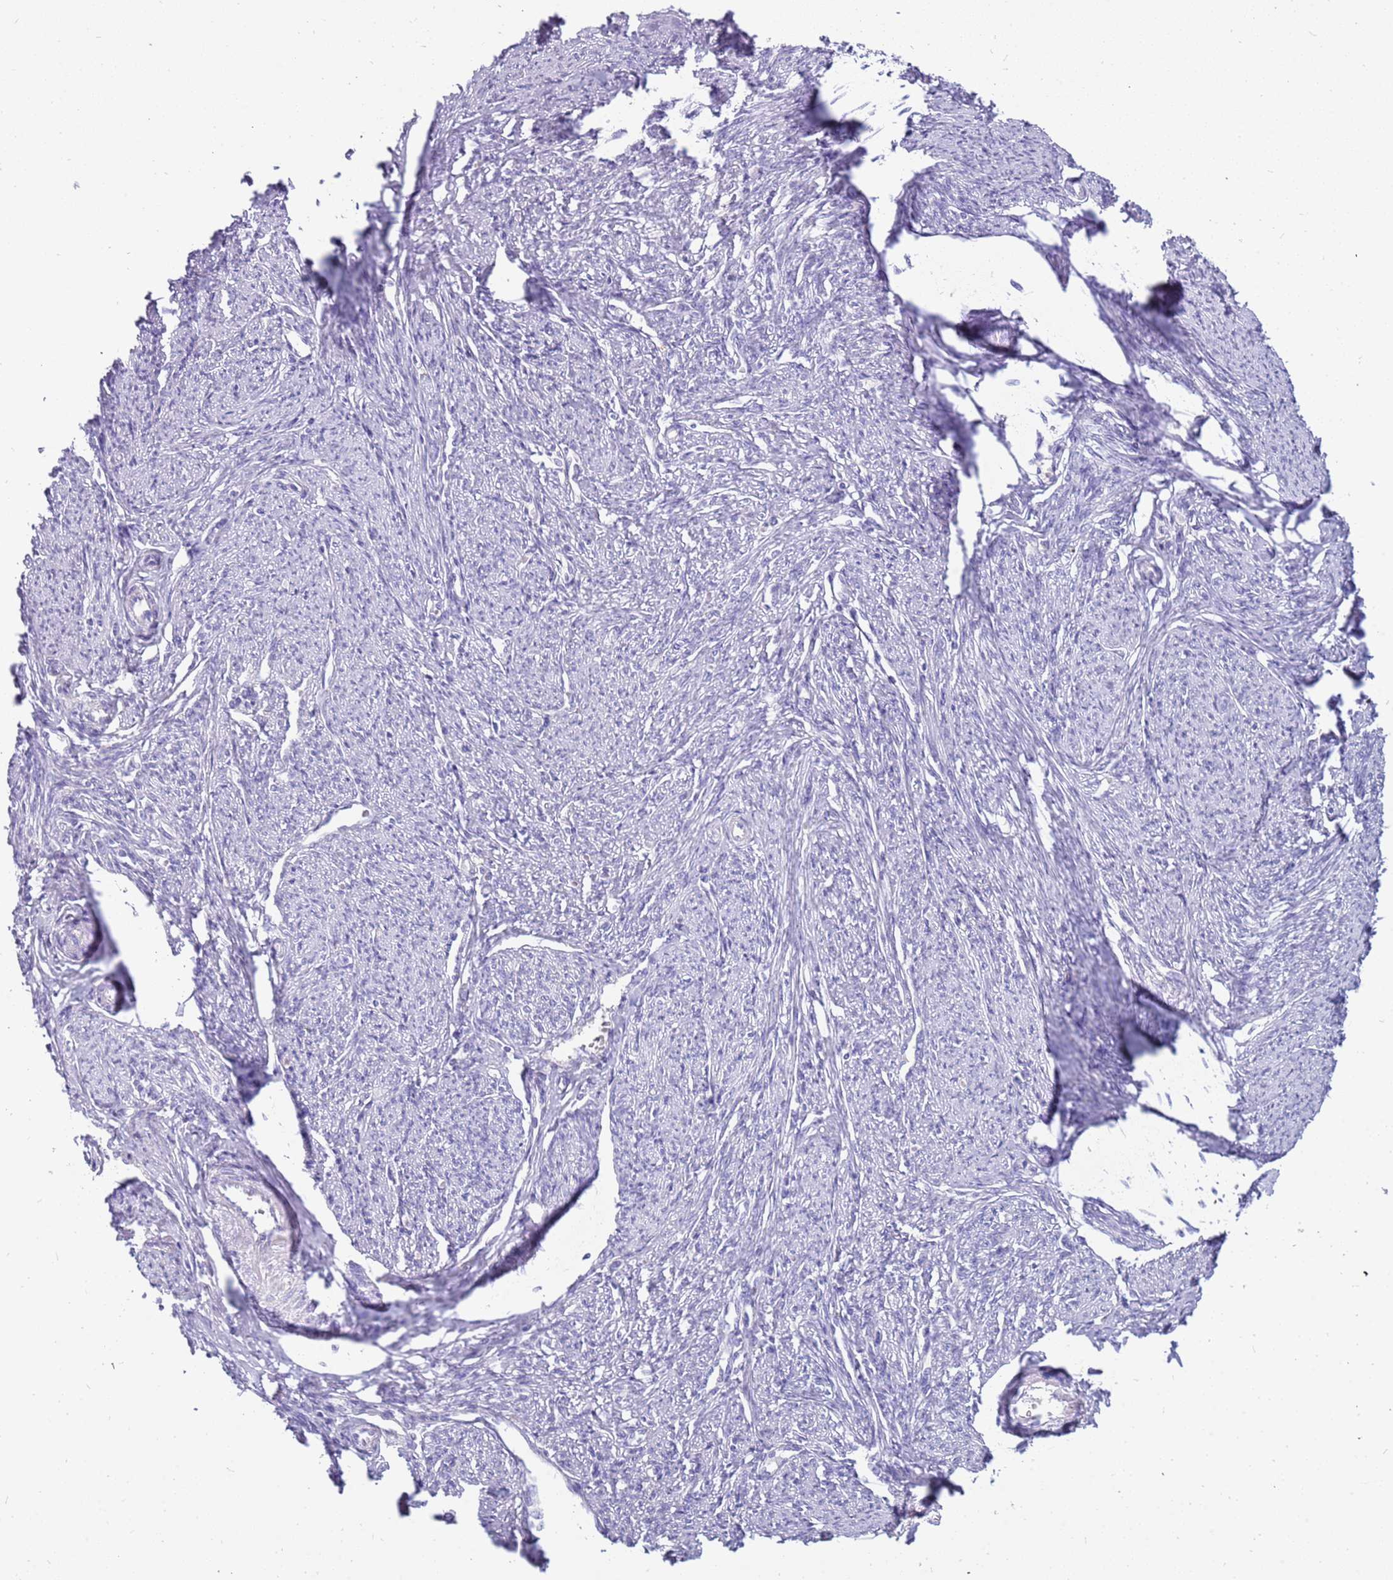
{"staining": {"intensity": "negative", "quantity": "none", "location": "none"}, "tissue": "smooth muscle", "cell_type": "Smooth muscle cells", "image_type": "normal", "snomed": [{"axis": "morphology", "description": "Normal tissue, NOS"}, {"axis": "topography", "description": "Smooth muscle"}, {"axis": "topography", "description": "Uterus"}], "caption": "Immunohistochemistry (IHC) of unremarkable human smooth muscle displays no positivity in smooth muscle cells.", "gene": "RHCG", "patient": {"sex": "female", "age": 59}}